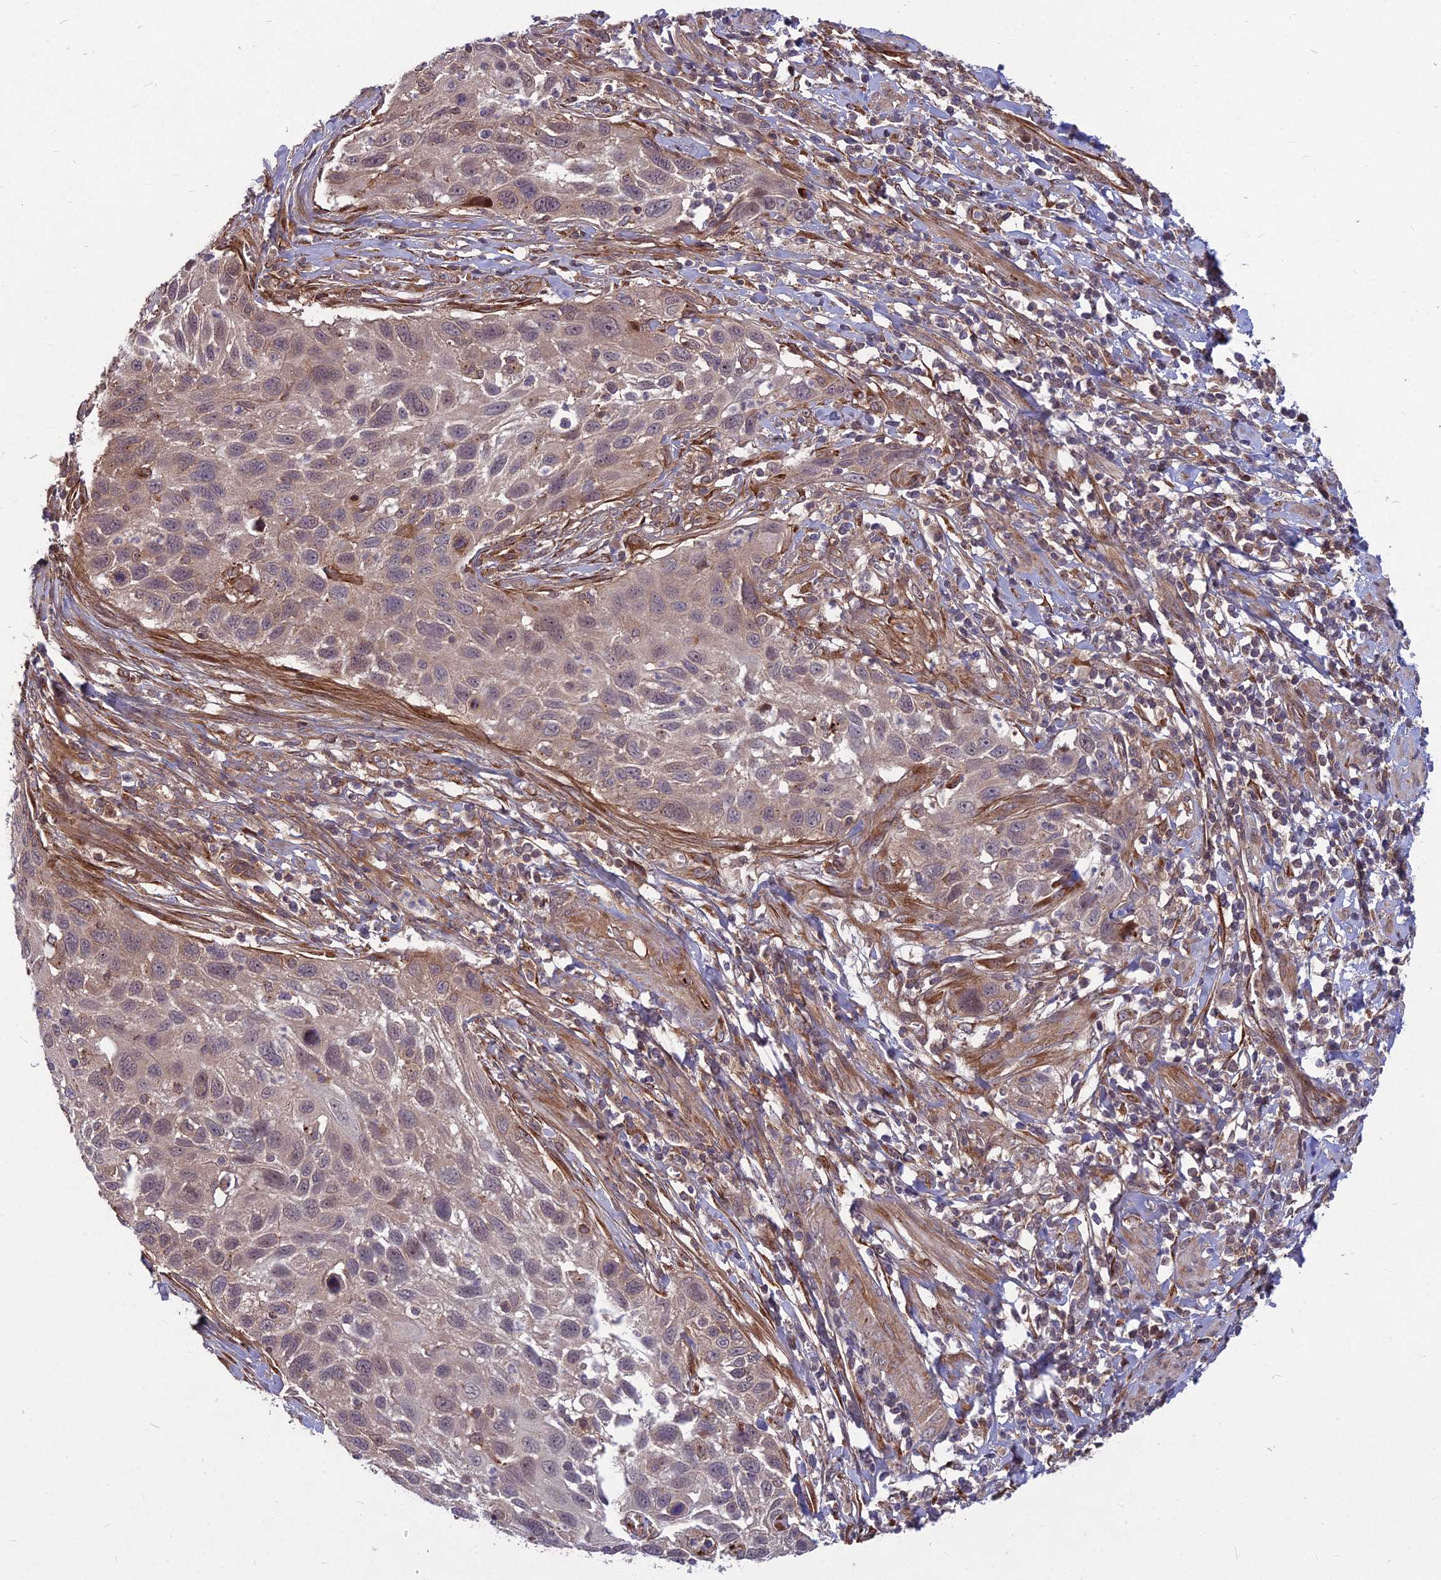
{"staining": {"intensity": "weak", "quantity": "<25%", "location": "cytoplasmic/membranous"}, "tissue": "cervical cancer", "cell_type": "Tumor cells", "image_type": "cancer", "snomed": [{"axis": "morphology", "description": "Squamous cell carcinoma, NOS"}, {"axis": "topography", "description": "Cervix"}], "caption": "There is no significant staining in tumor cells of squamous cell carcinoma (cervical). (DAB (3,3'-diaminobenzidine) IHC visualized using brightfield microscopy, high magnification).", "gene": "MFSD8", "patient": {"sex": "female", "age": 70}}